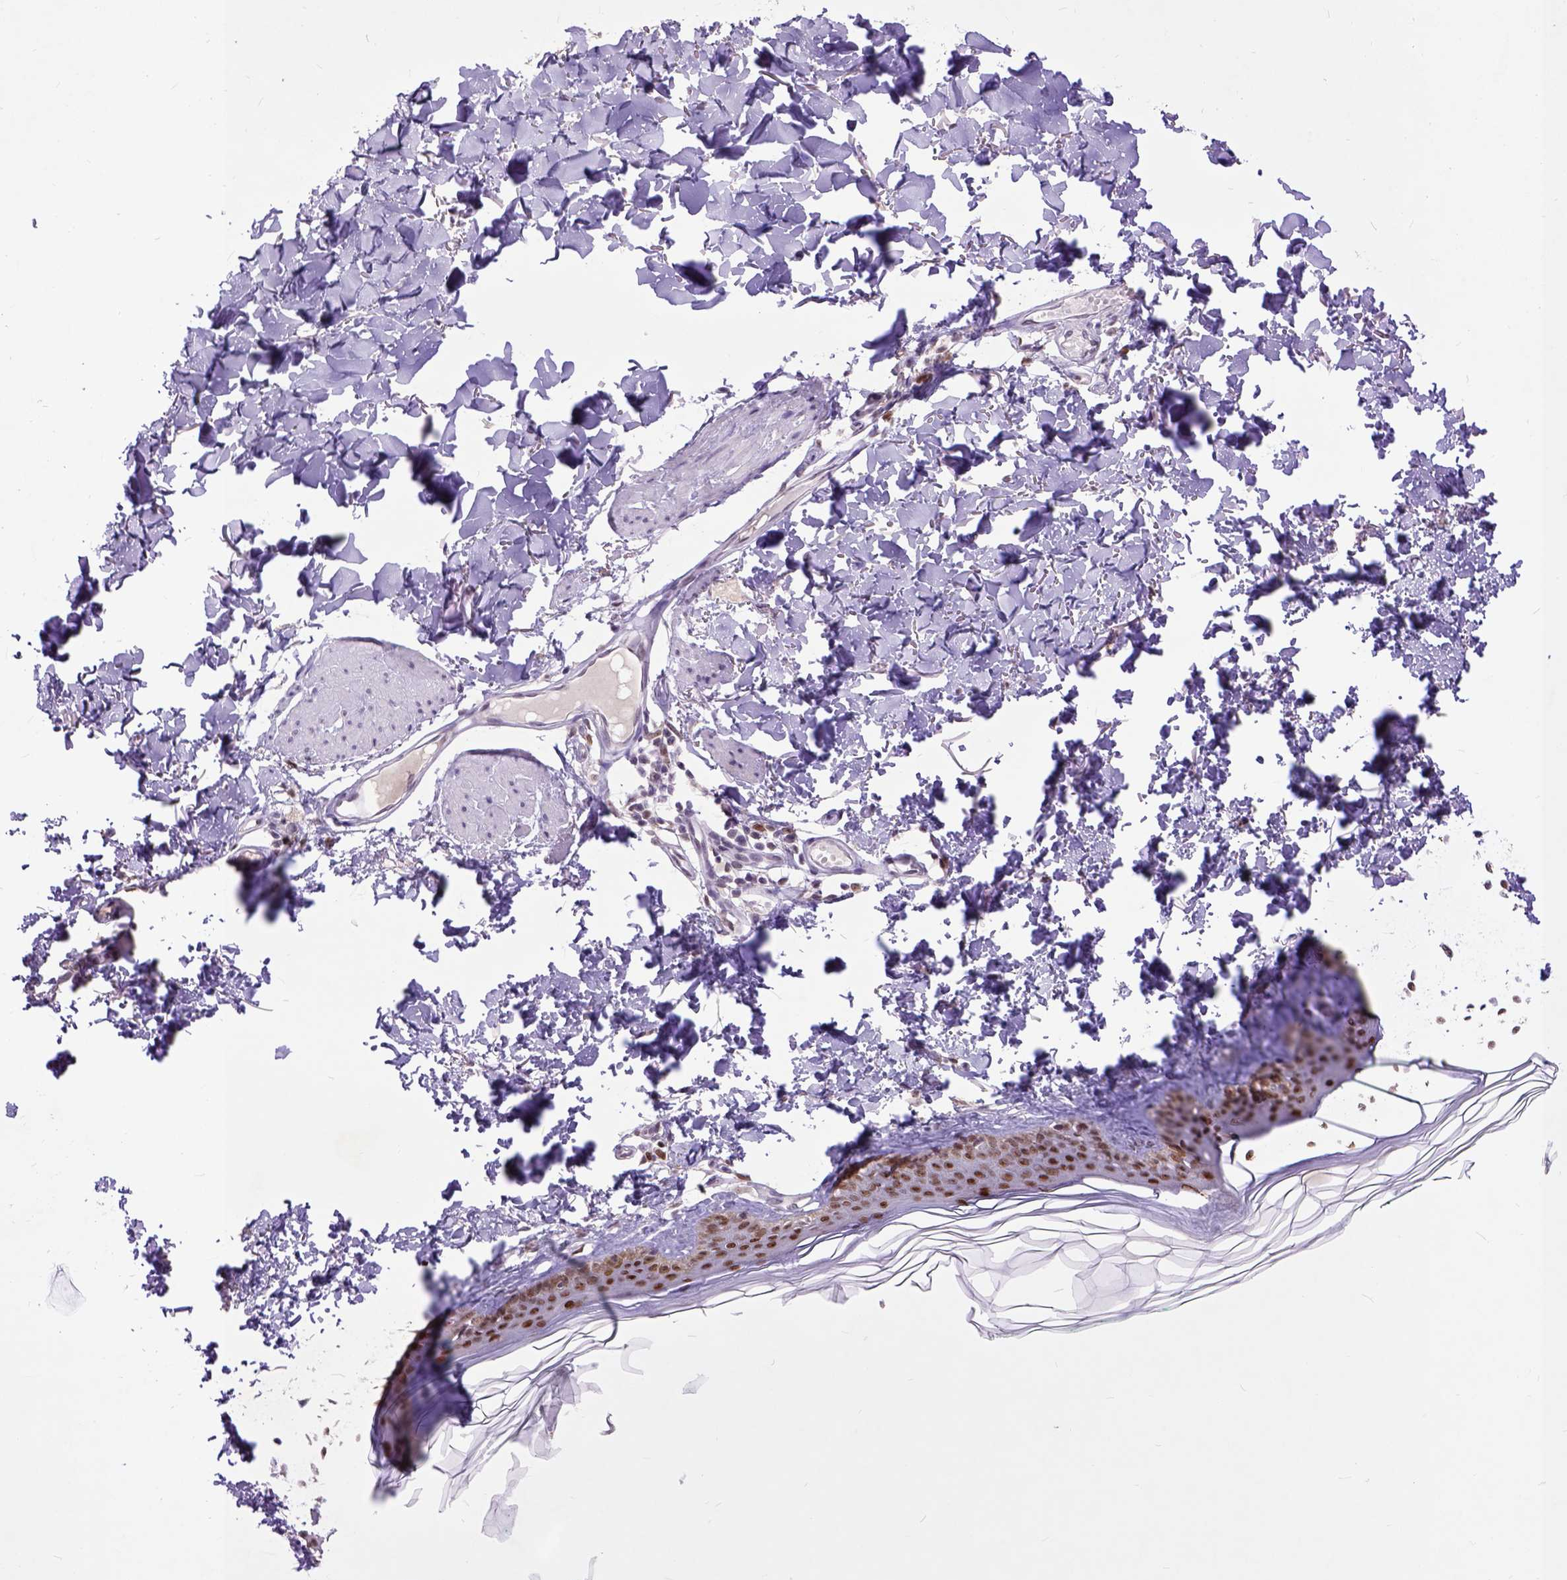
{"staining": {"intensity": "moderate", "quantity": ">75%", "location": "nuclear"}, "tissue": "skin", "cell_type": "Fibroblasts", "image_type": "normal", "snomed": [{"axis": "morphology", "description": "Normal tissue, NOS"}, {"axis": "topography", "description": "Skin"}, {"axis": "topography", "description": "Peripheral nerve tissue"}], "caption": "Immunohistochemistry (DAB (3,3'-diaminobenzidine)) staining of benign human skin displays moderate nuclear protein positivity in approximately >75% of fibroblasts. (brown staining indicates protein expression, while blue staining denotes nuclei).", "gene": "RCC2", "patient": {"sex": "female", "age": 45}}